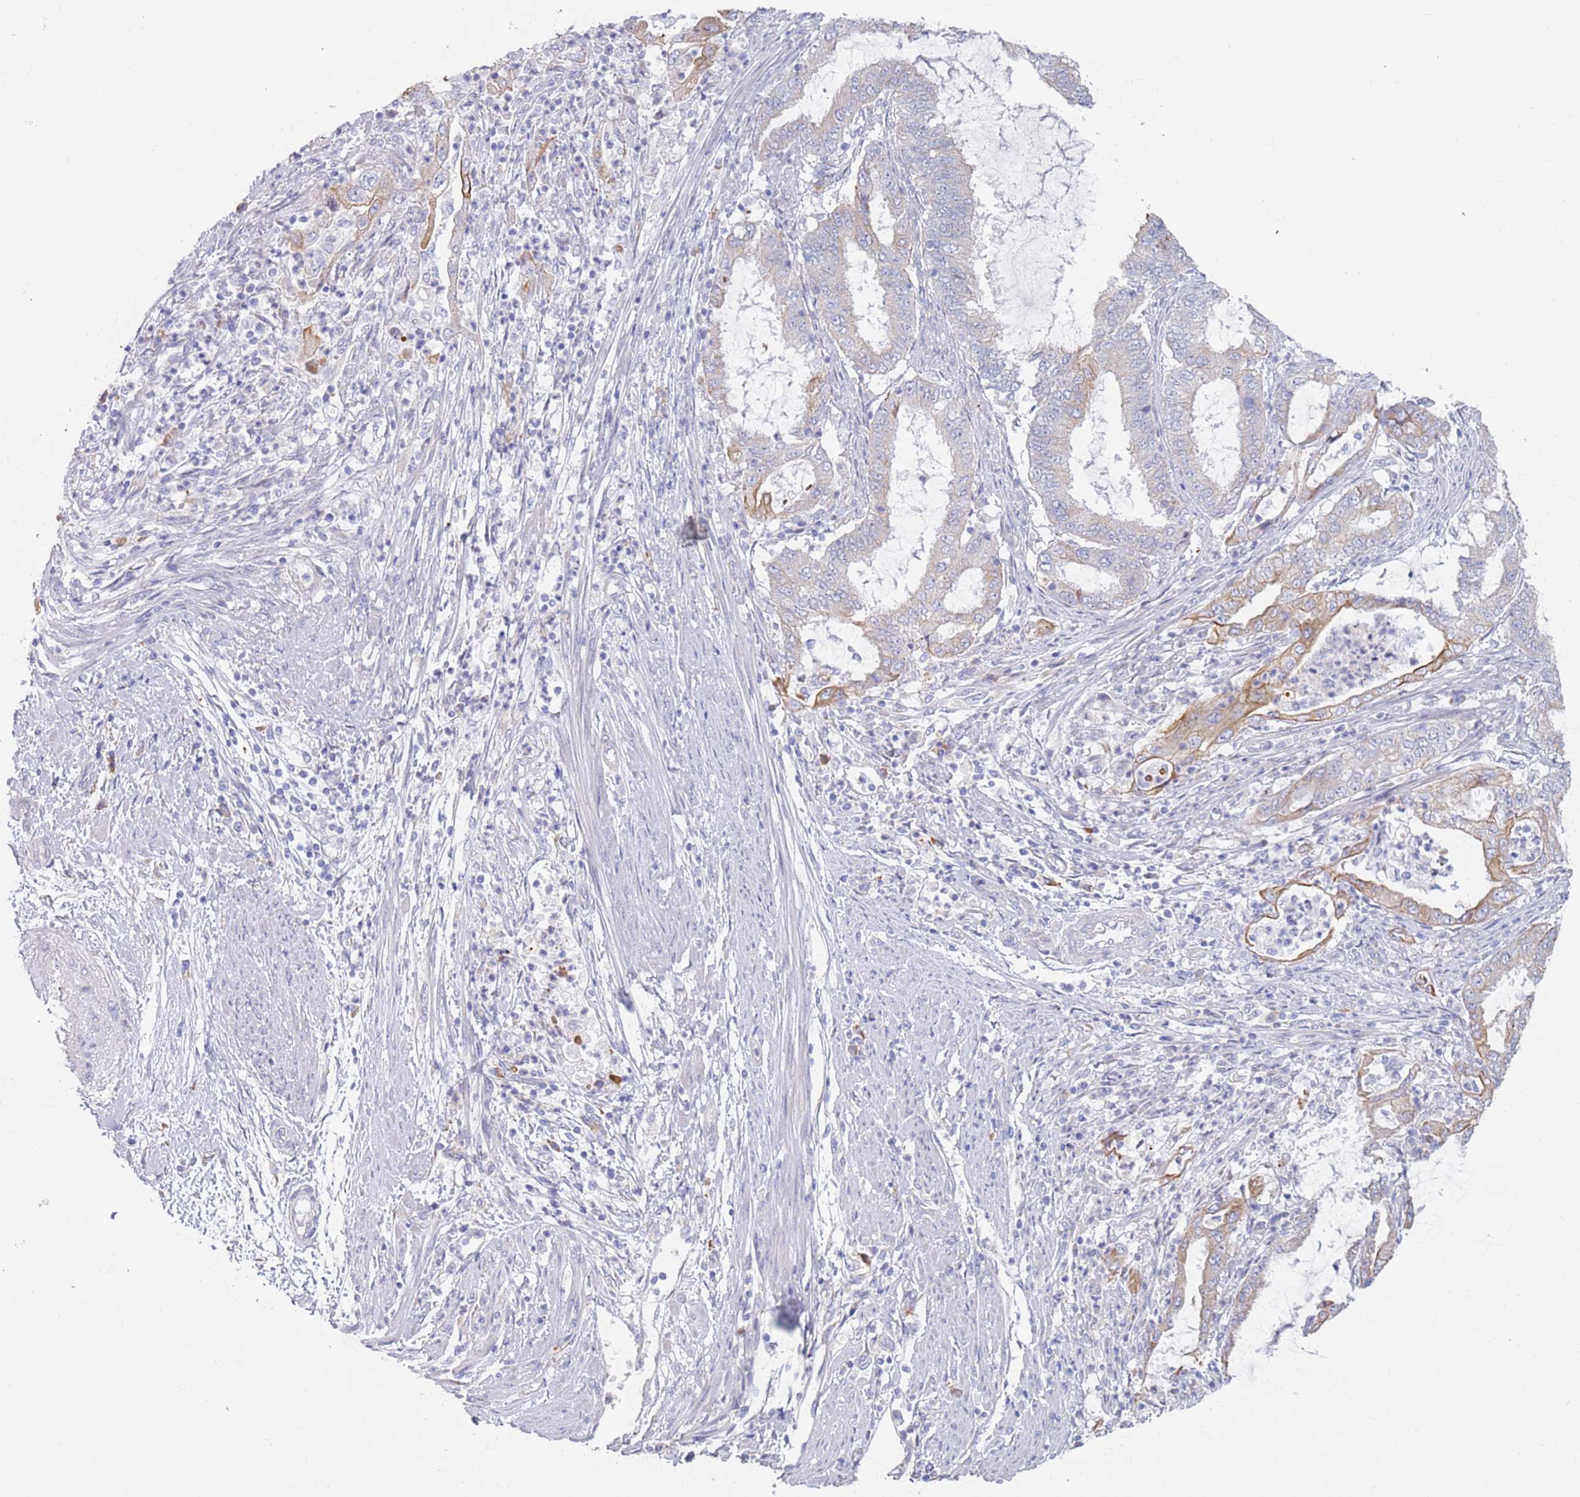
{"staining": {"intensity": "moderate", "quantity": "25%-75%", "location": "cytoplasmic/membranous"}, "tissue": "endometrial cancer", "cell_type": "Tumor cells", "image_type": "cancer", "snomed": [{"axis": "morphology", "description": "Adenocarcinoma, NOS"}, {"axis": "topography", "description": "Endometrium"}], "caption": "Protein analysis of adenocarcinoma (endometrial) tissue displays moderate cytoplasmic/membranous expression in about 25%-75% of tumor cells.", "gene": "CCDC149", "patient": {"sex": "female", "age": 51}}